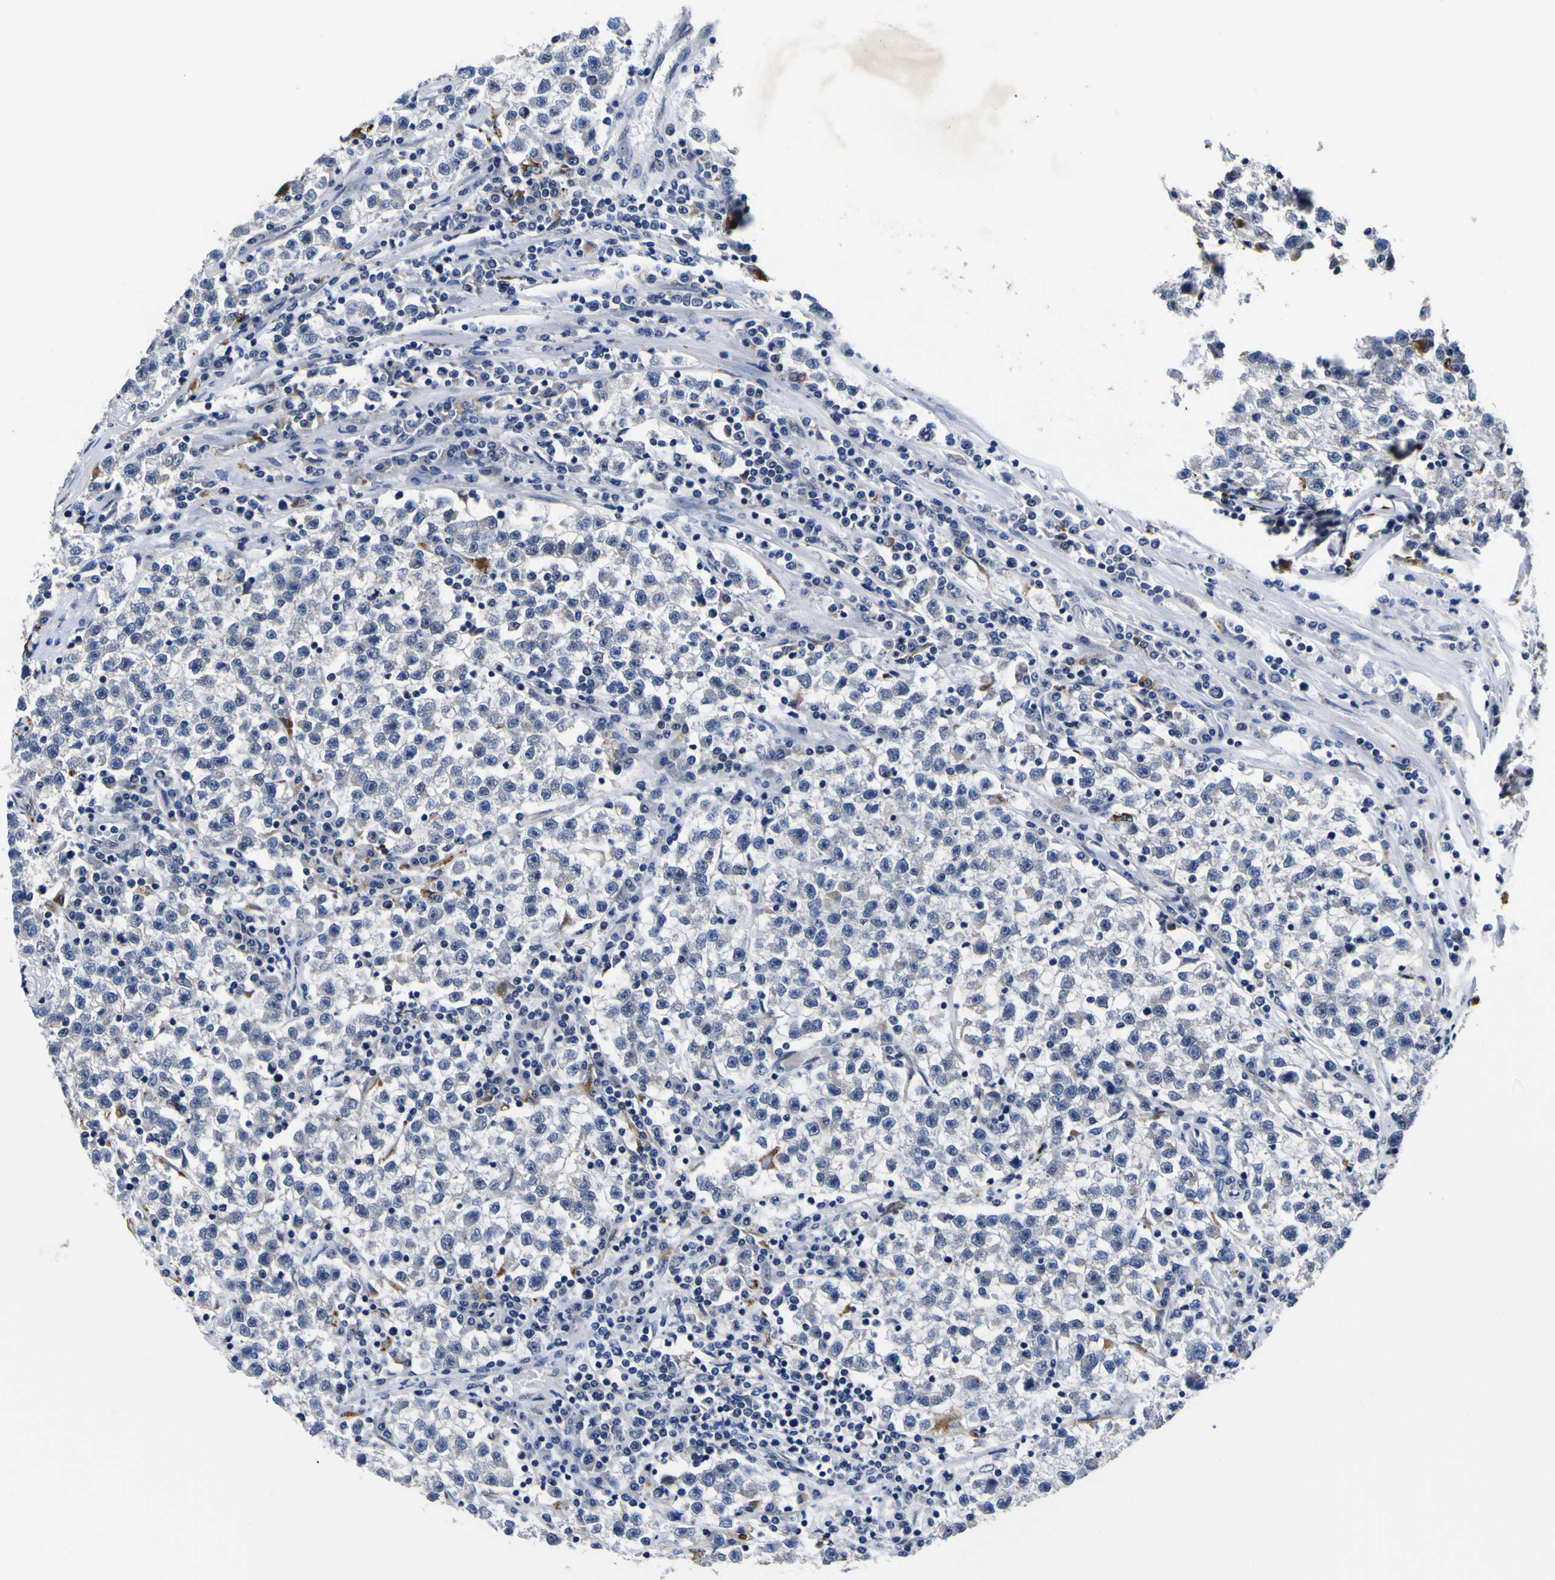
{"staining": {"intensity": "negative", "quantity": "none", "location": "none"}, "tissue": "testis cancer", "cell_type": "Tumor cells", "image_type": "cancer", "snomed": [{"axis": "morphology", "description": "Seminoma, NOS"}, {"axis": "topography", "description": "Testis"}], "caption": "Photomicrograph shows no protein staining in tumor cells of seminoma (testis) tissue.", "gene": "IGFLR1", "patient": {"sex": "male", "age": 22}}